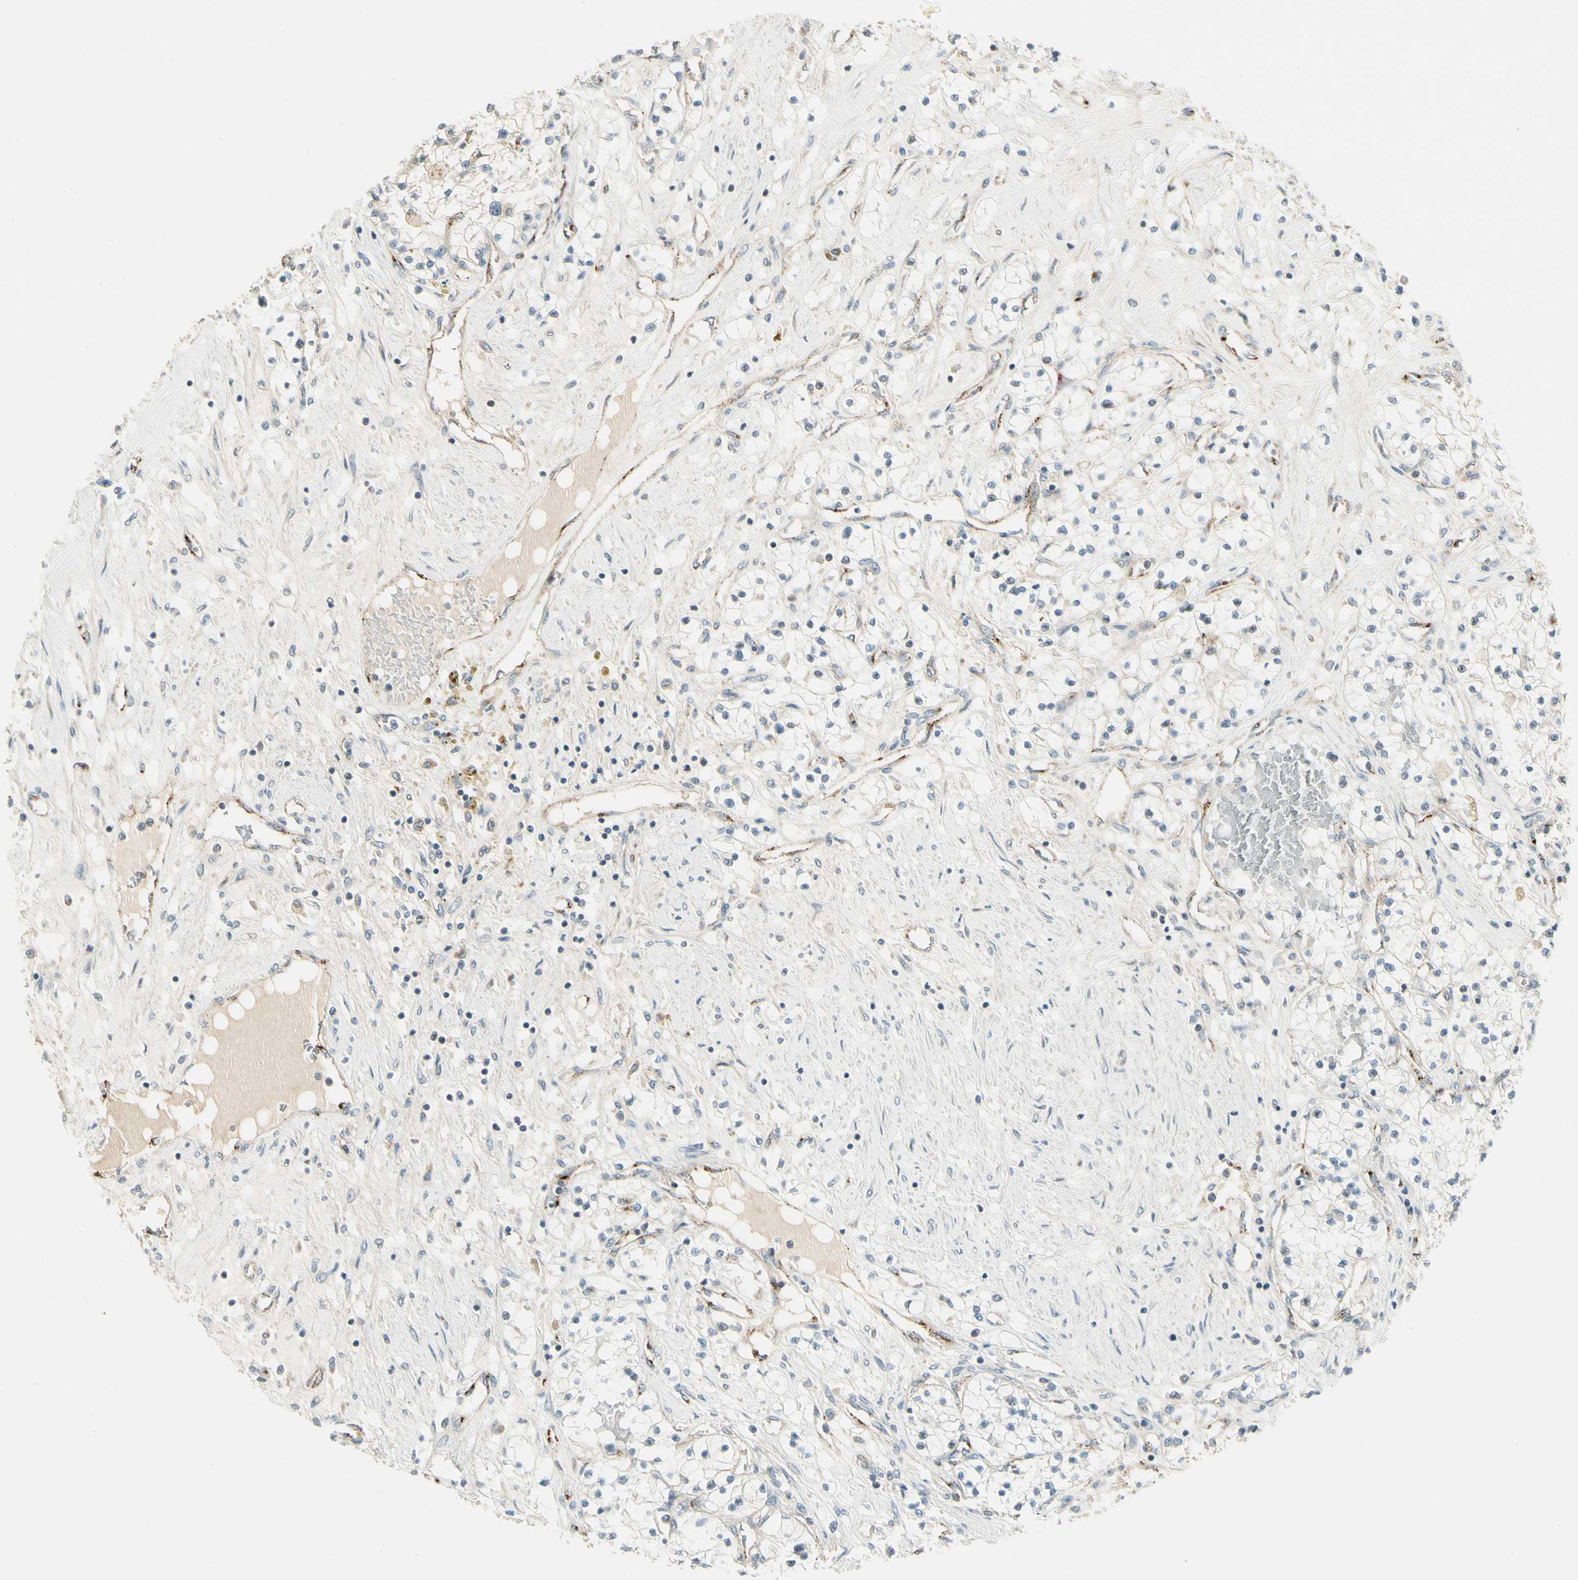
{"staining": {"intensity": "weak", "quantity": "25%-75%", "location": "cytoplasmic/membranous"}, "tissue": "renal cancer", "cell_type": "Tumor cells", "image_type": "cancer", "snomed": [{"axis": "morphology", "description": "Adenocarcinoma, NOS"}, {"axis": "topography", "description": "Kidney"}], "caption": "Immunohistochemical staining of renal cancer reveals weak cytoplasmic/membranous protein staining in approximately 25%-75% of tumor cells. The protein of interest is shown in brown color, while the nuclei are stained blue.", "gene": "MANSC1", "patient": {"sex": "male", "age": 68}}